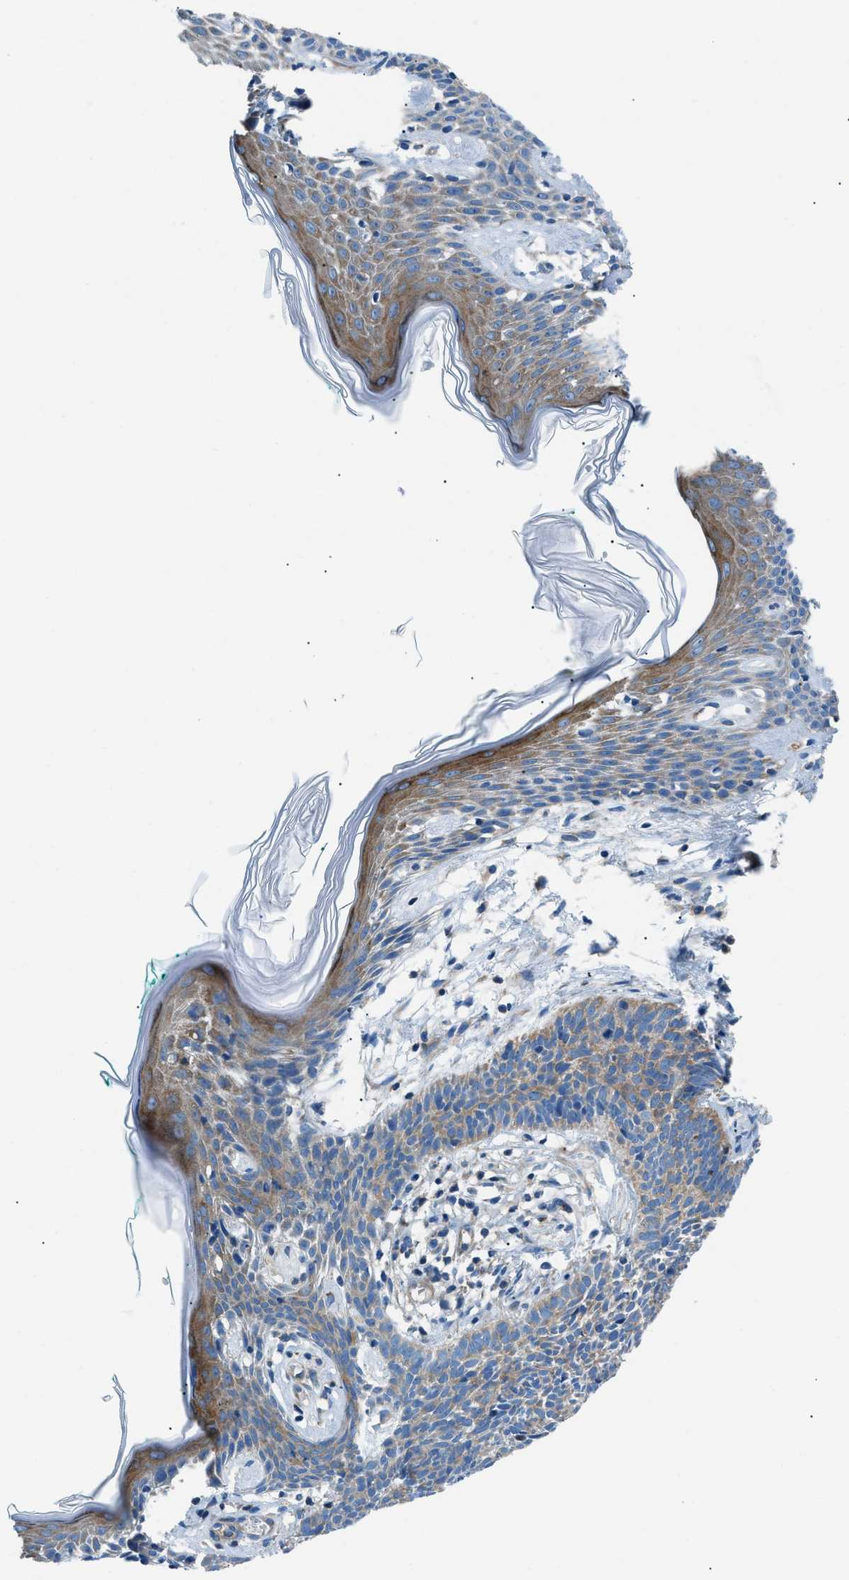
{"staining": {"intensity": "moderate", "quantity": ">75%", "location": "cytoplasmic/membranous"}, "tissue": "skin cancer", "cell_type": "Tumor cells", "image_type": "cancer", "snomed": [{"axis": "morphology", "description": "Basal cell carcinoma"}, {"axis": "topography", "description": "Skin"}], "caption": "The immunohistochemical stain labels moderate cytoplasmic/membranous positivity in tumor cells of basal cell carcinoma (skin) tissue.", "gene": "SARS1", "patient": {"sex": "male", "age": 60}}